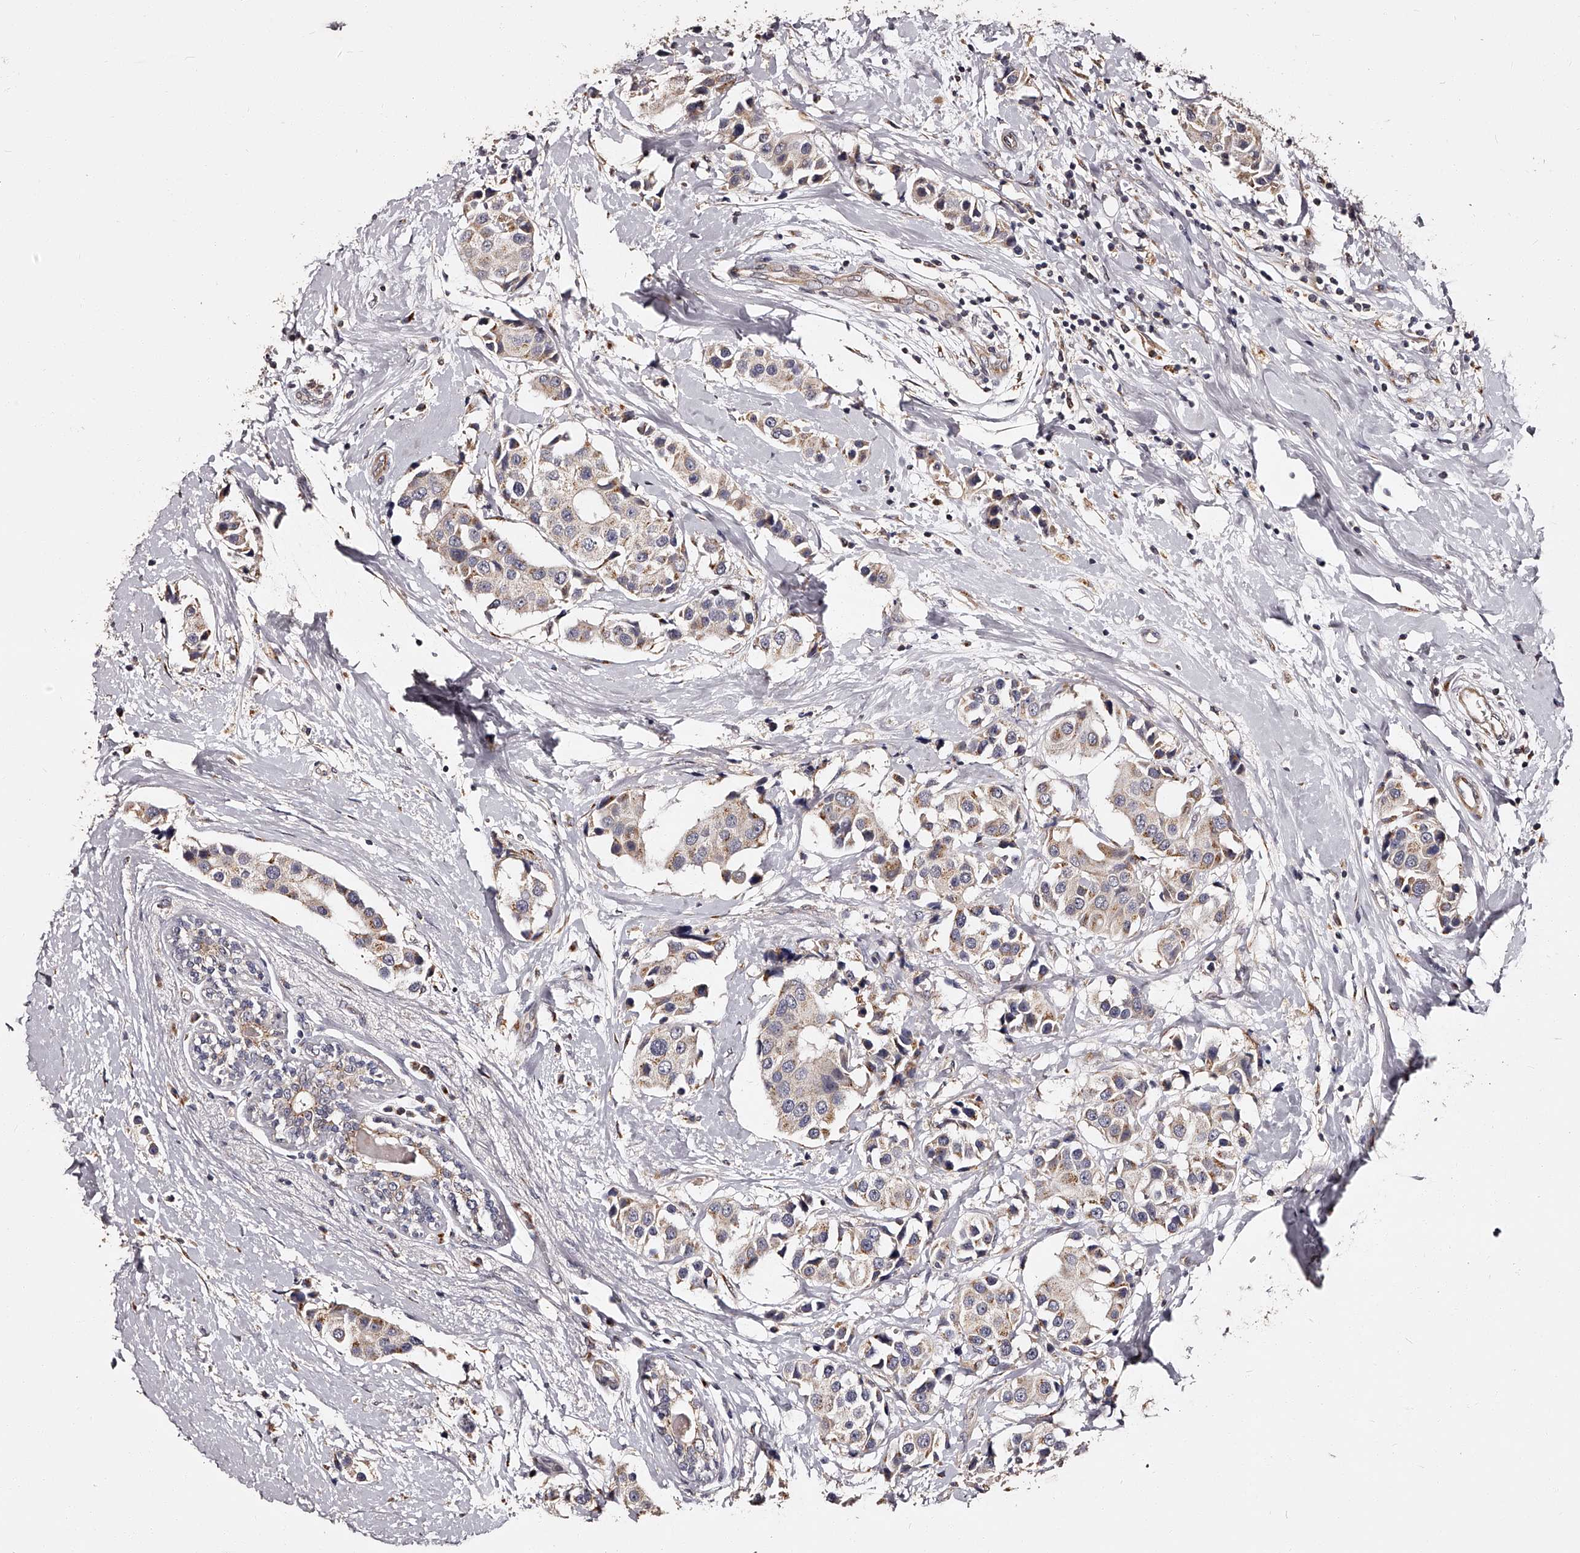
{"staining": {"intensity": "weak", "quantity": "25%-75%", "location": "cytoplasmic/membranous"}, "tissue": "breast cancer", "cell_type": "Tumor cells", "image_type": "cancer", "snomed": [{"axis": "morphology", "description": "Normal tissue, NOS"}, {"axis": "morphology", "description": "Duct carcinoma"}, {"axis": "topography", "description": "Breast"}], "caption": "Immunohistochemistry of human breast cancer (intraductal carcinoma) reveals low levels of weak cytoplasmic/membranous staining in about 25%-75% of tumor cells.", "gene": "RSC1A1", "patient": {"sex": "female", "age": 39}}